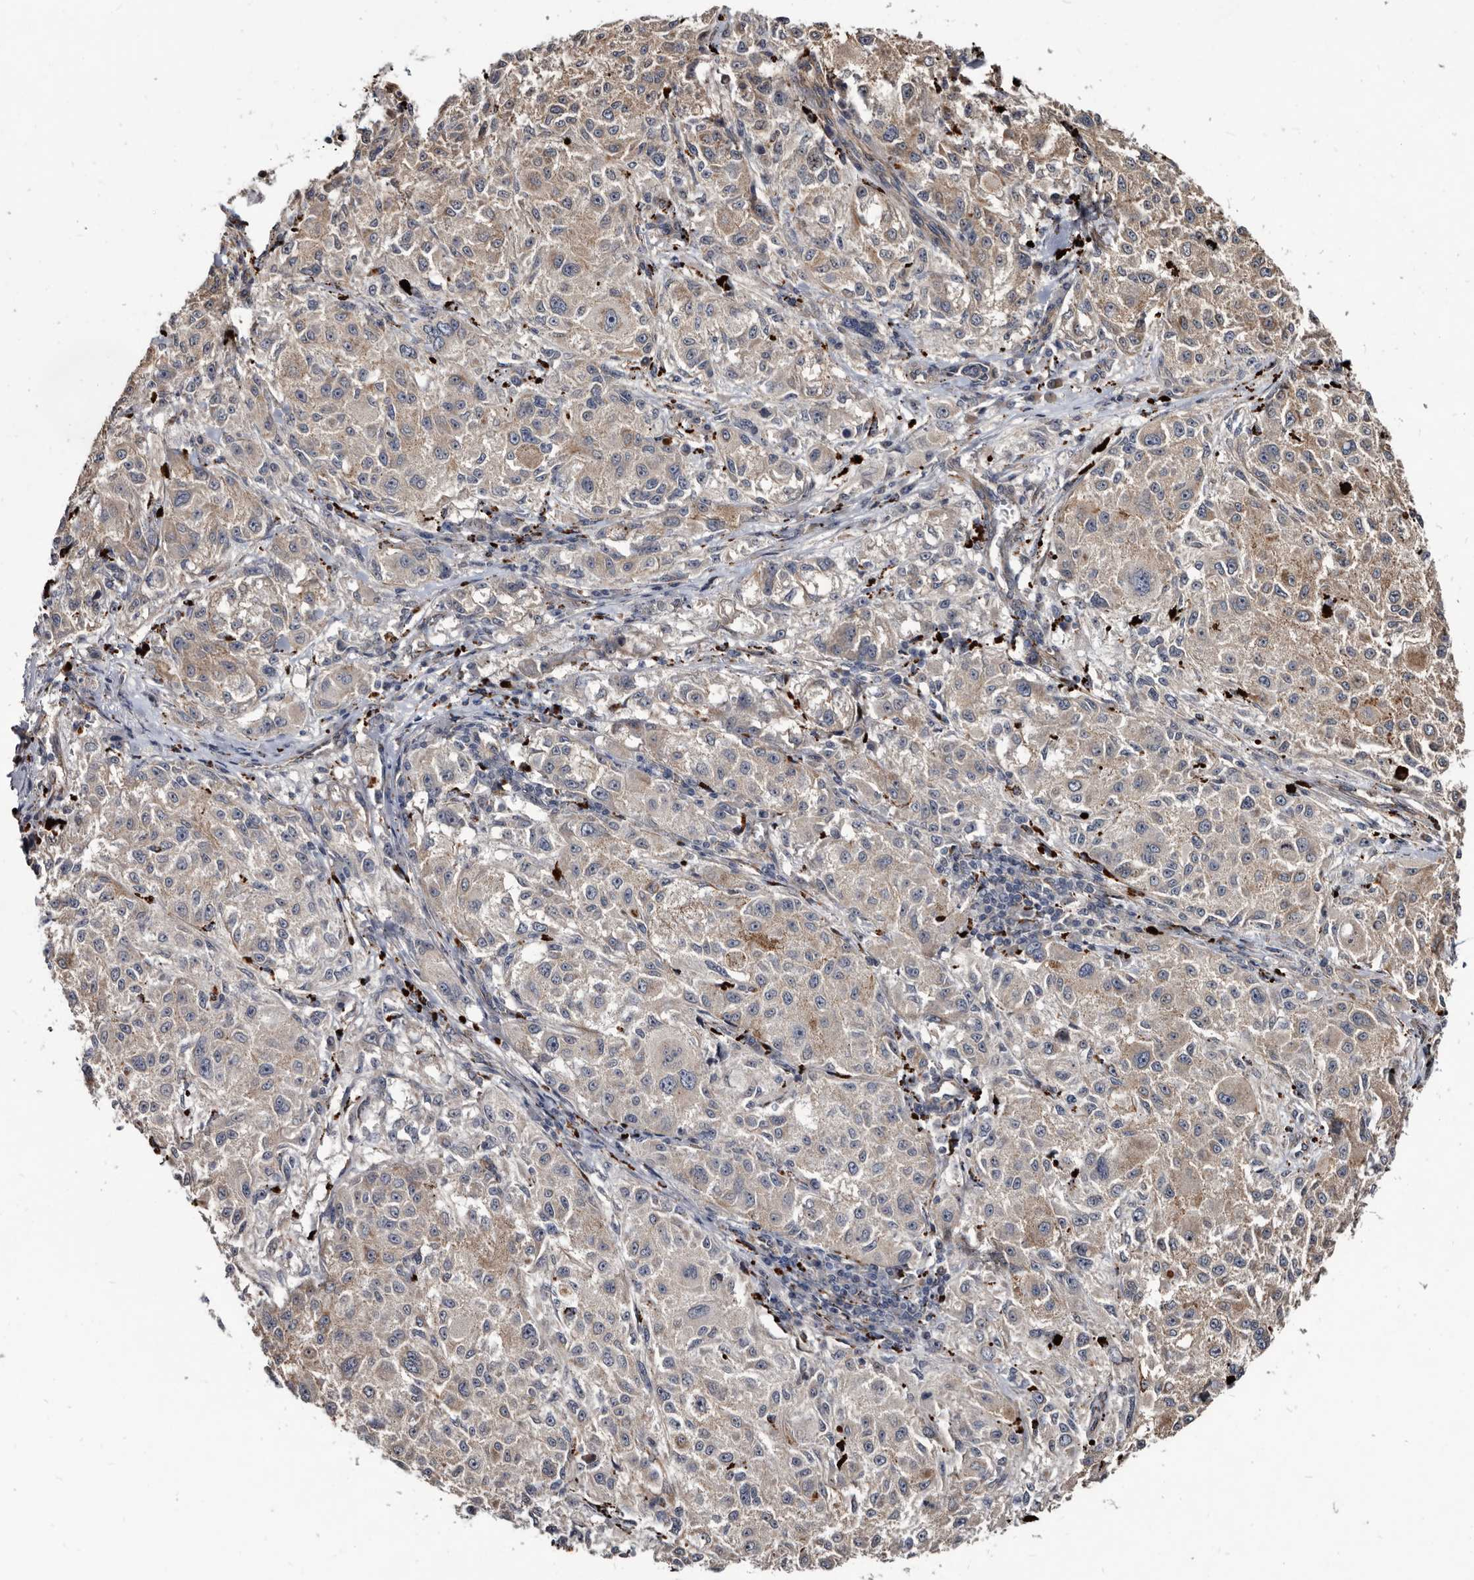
{"staining": {"intensity": "negative", "quantity": "none", "location": "none"}, "tissue": "melanoma", "cell_type": "Tumor cells", "image_type": "cancer", "snomed": [{"axis": "morphology", "description": "Necrosis, NOS"}, {"axis": "morphology", "description": "Malignant melanoma, NOS"}, {"axis": "topography", "description": "Skin"}], "caption": "The micrograph shows no staining of tumor cells in melanoma.", "gene": "CTSA", "patient": {"sex": "female", "age": 87}}